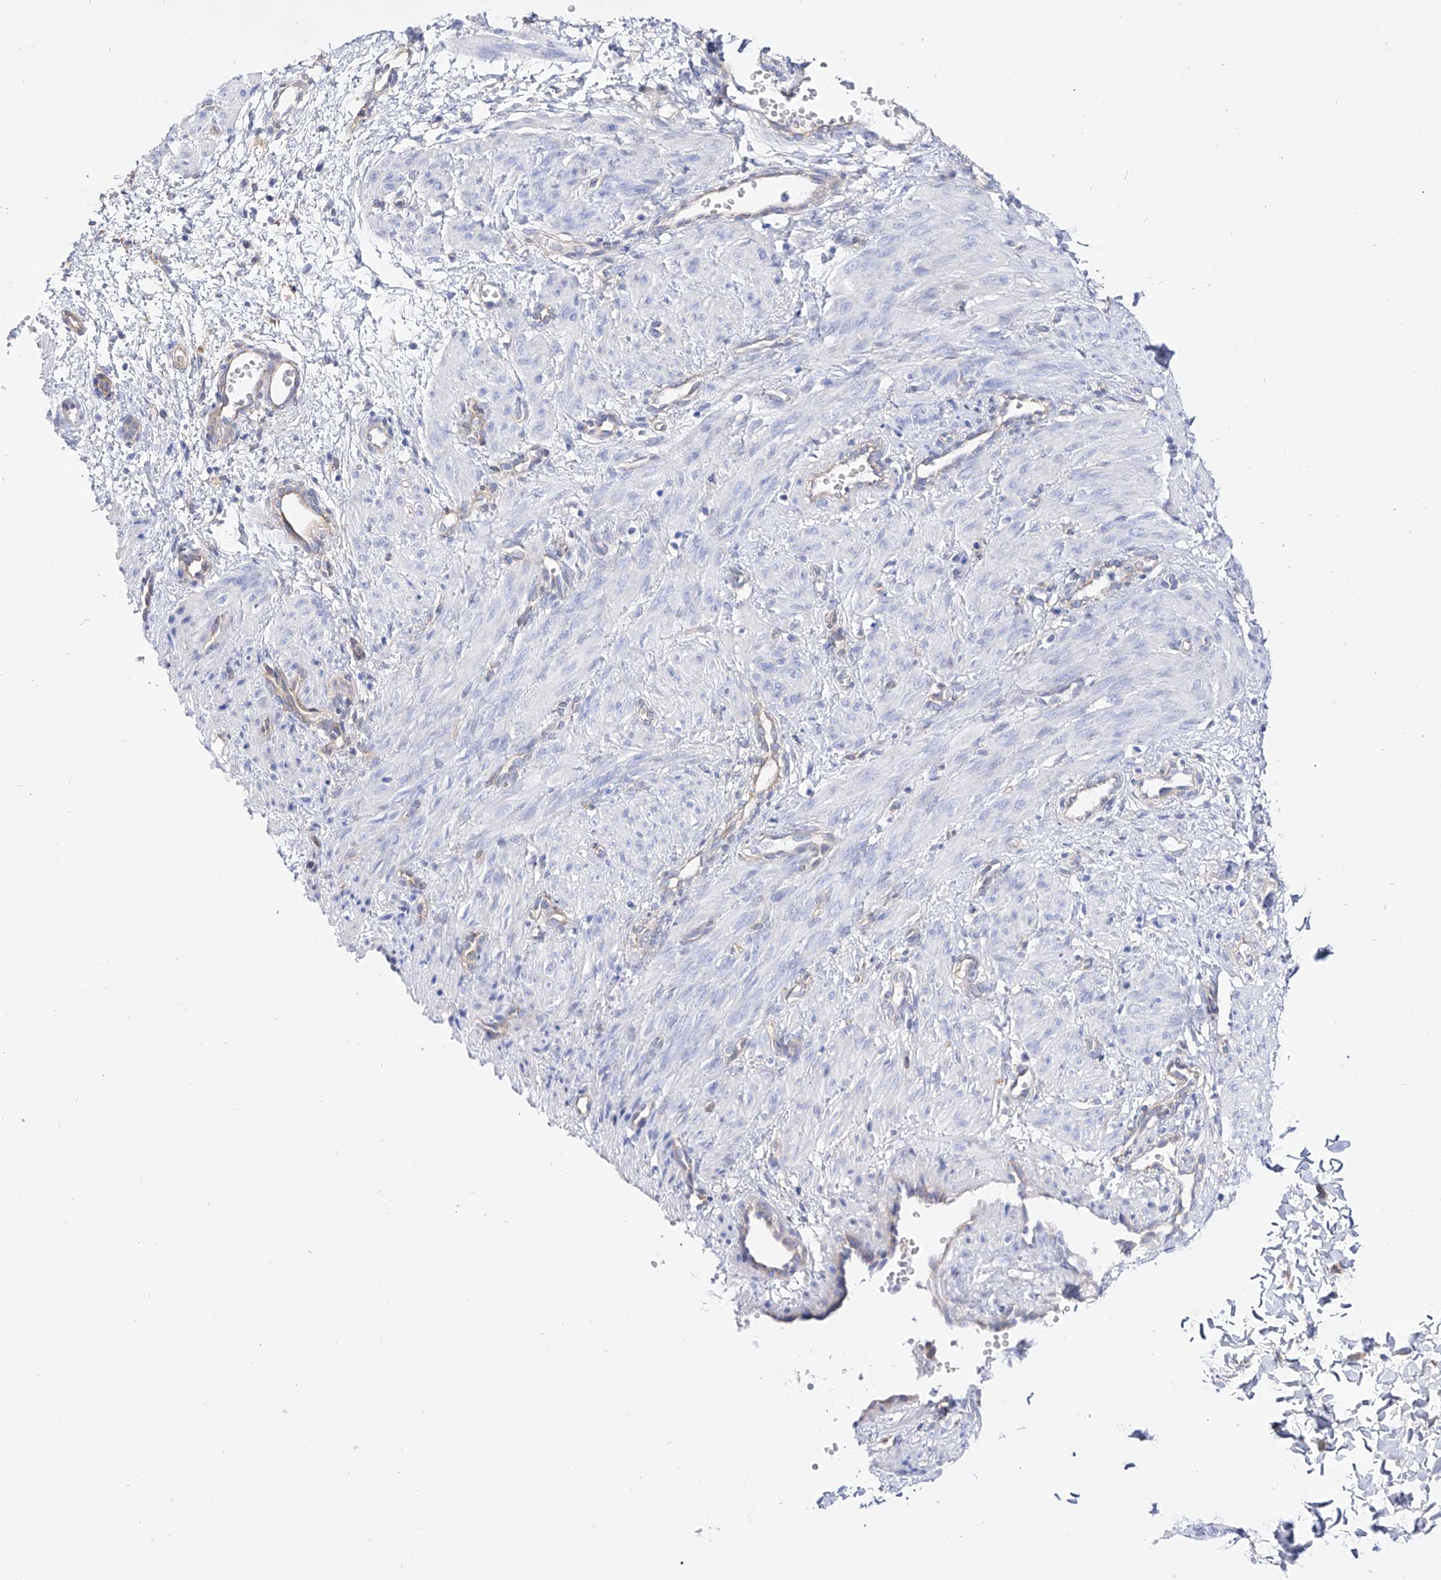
{"staining": {"intensity": "negative", "quantity": "none", "location": "none"}, "tissue": "smooth muscle", "cell_type": "Smooth muscle cells", "image_type": "normal", "snomed": [{"axis": "morphology", "description": "Normal tissue, NOS"}, {"axis": "topography", "description": "Endometrium"}], "caption": "IHC photomicrograph of benign smooth muscle stained for a protein (brown), which shows no expression in smooth muscle cells.", "gene": "ZNF653", "patient": {"sex": "female", "age": 33}}